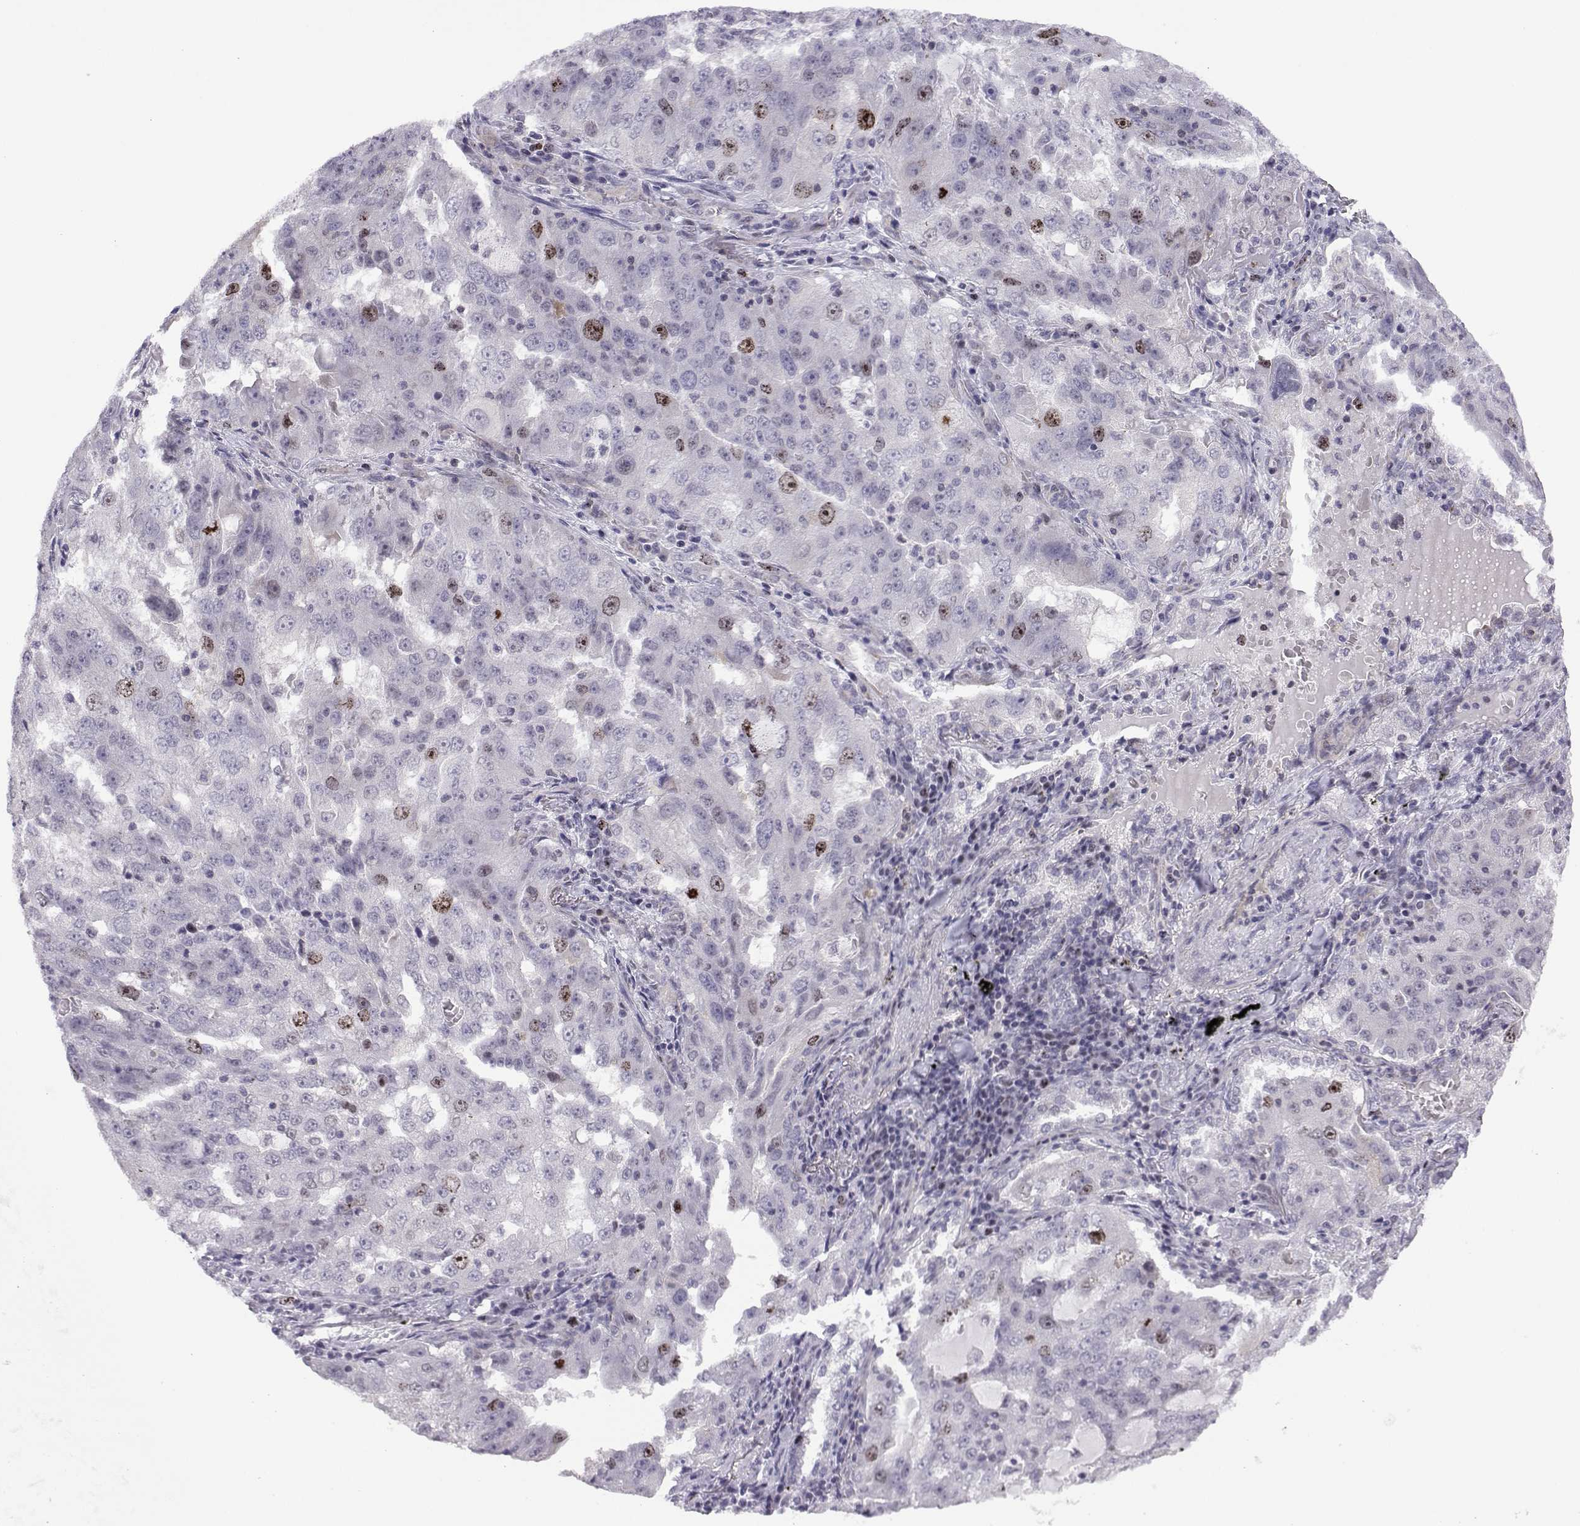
{"staining": {"intensity": "moderate", "quantity": "<25%", "location": "nuclear"}, "tissue": "lung cancer", "cell_type": "Tumor cells", "image_type": "cancer", "snomed": [{"axis": "morphology", "description": "Adenocarcinoma, NOS"}, {"axis": "topography", "description": "Lung"}], "caption": "Tumor cells demonstrate moderate nuclear positivity in approximately <25% of cells in lung adenocarcinoma.", "gene": "INCENP", "patient": {"sex": "female", "age": 61}}